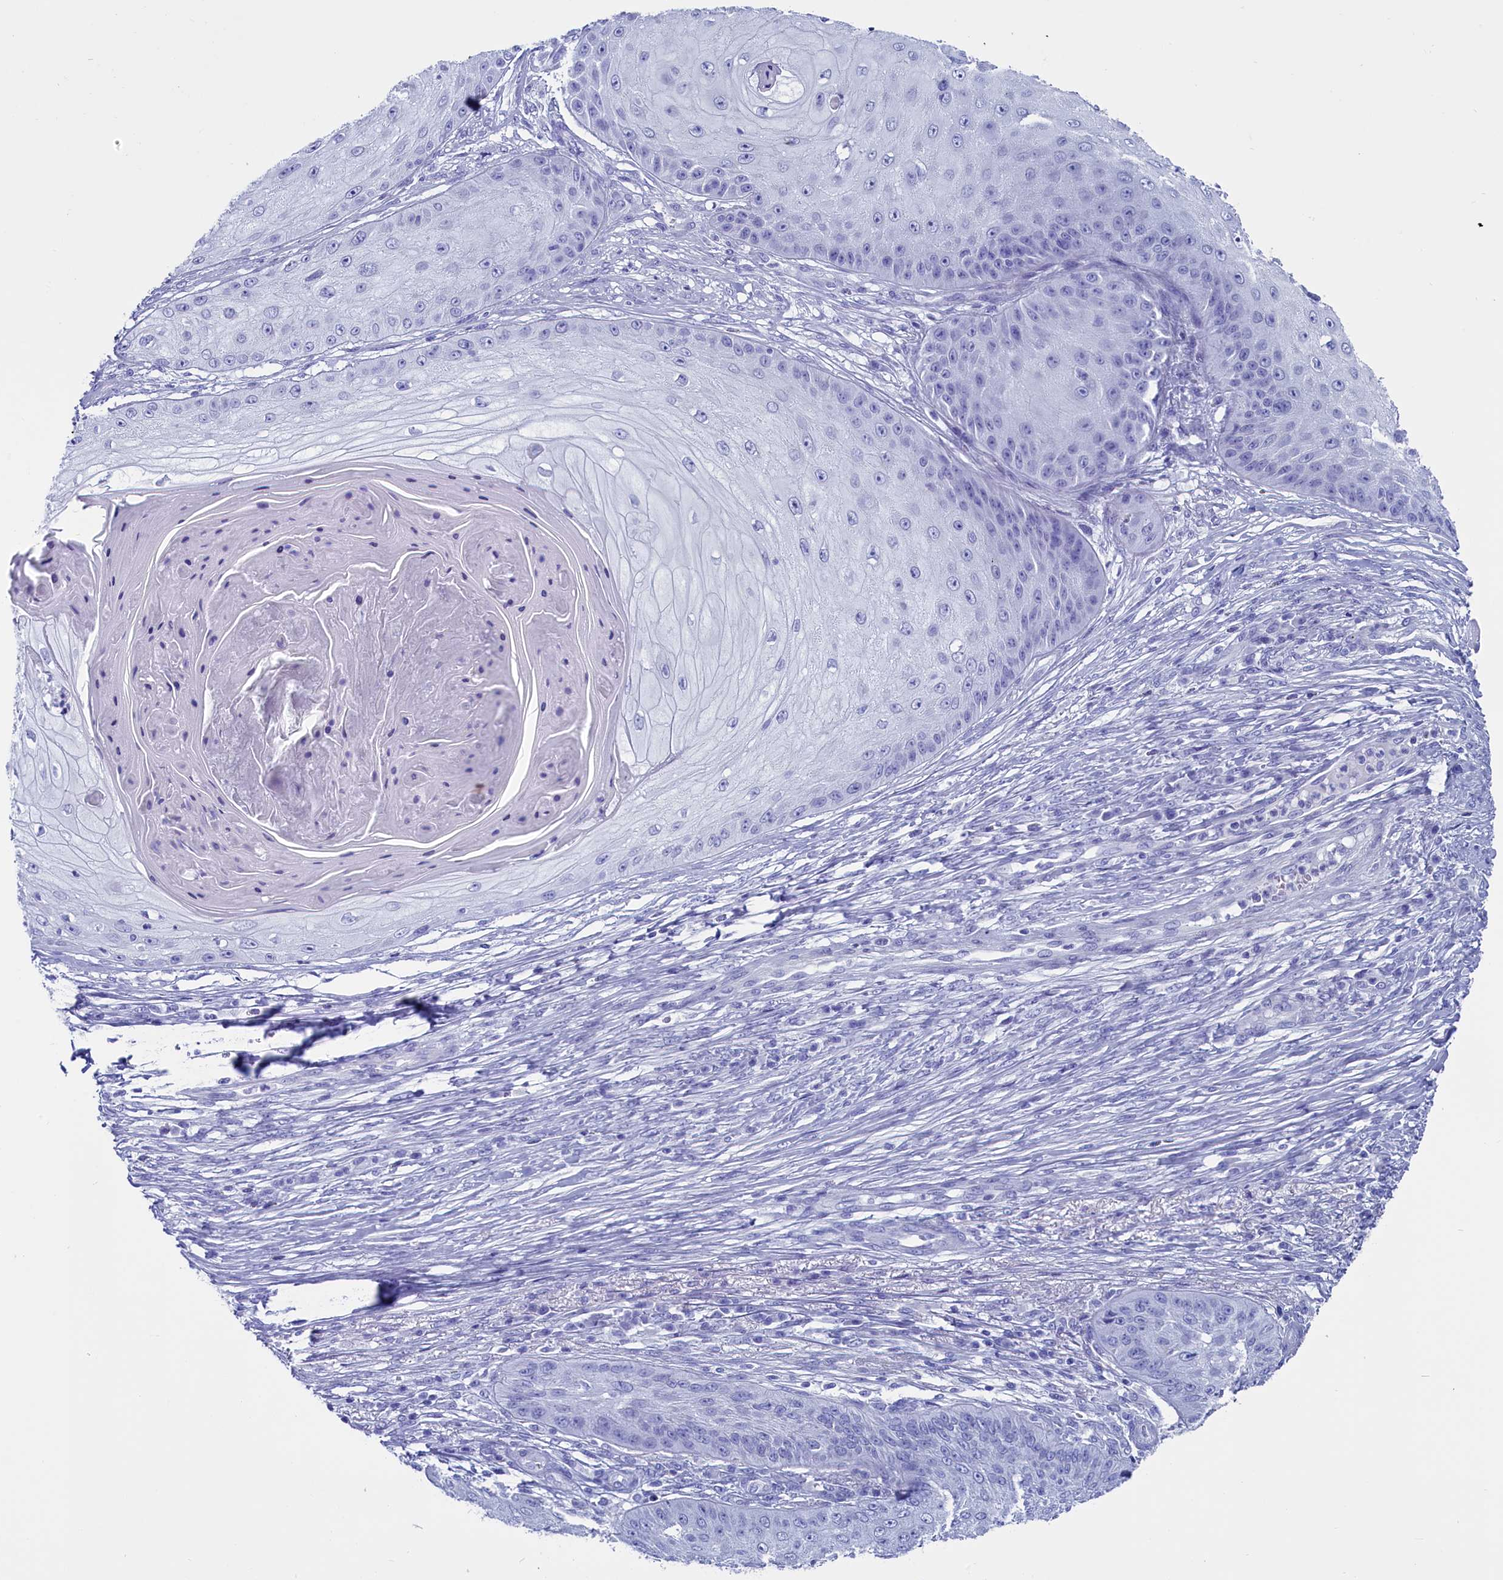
{"staining": {"intensity": "negative", "quantity": "none", "location": "none"}, "tissue": "skin cancer", "cell_type": "Tumor cells", "image_type": "cancer", "snomed": [{"axis": "morphology", "description": "Squamous cell carcinoma, NOS"}, {"axis": "topography", "description": "Skin"}], "caption": "Immunohistochemistry (IHC) of human skin cancer reveals no expression in tumor cells.", "gene": "ANKRD29", "patient": {"sex": "male", "age": 70}}